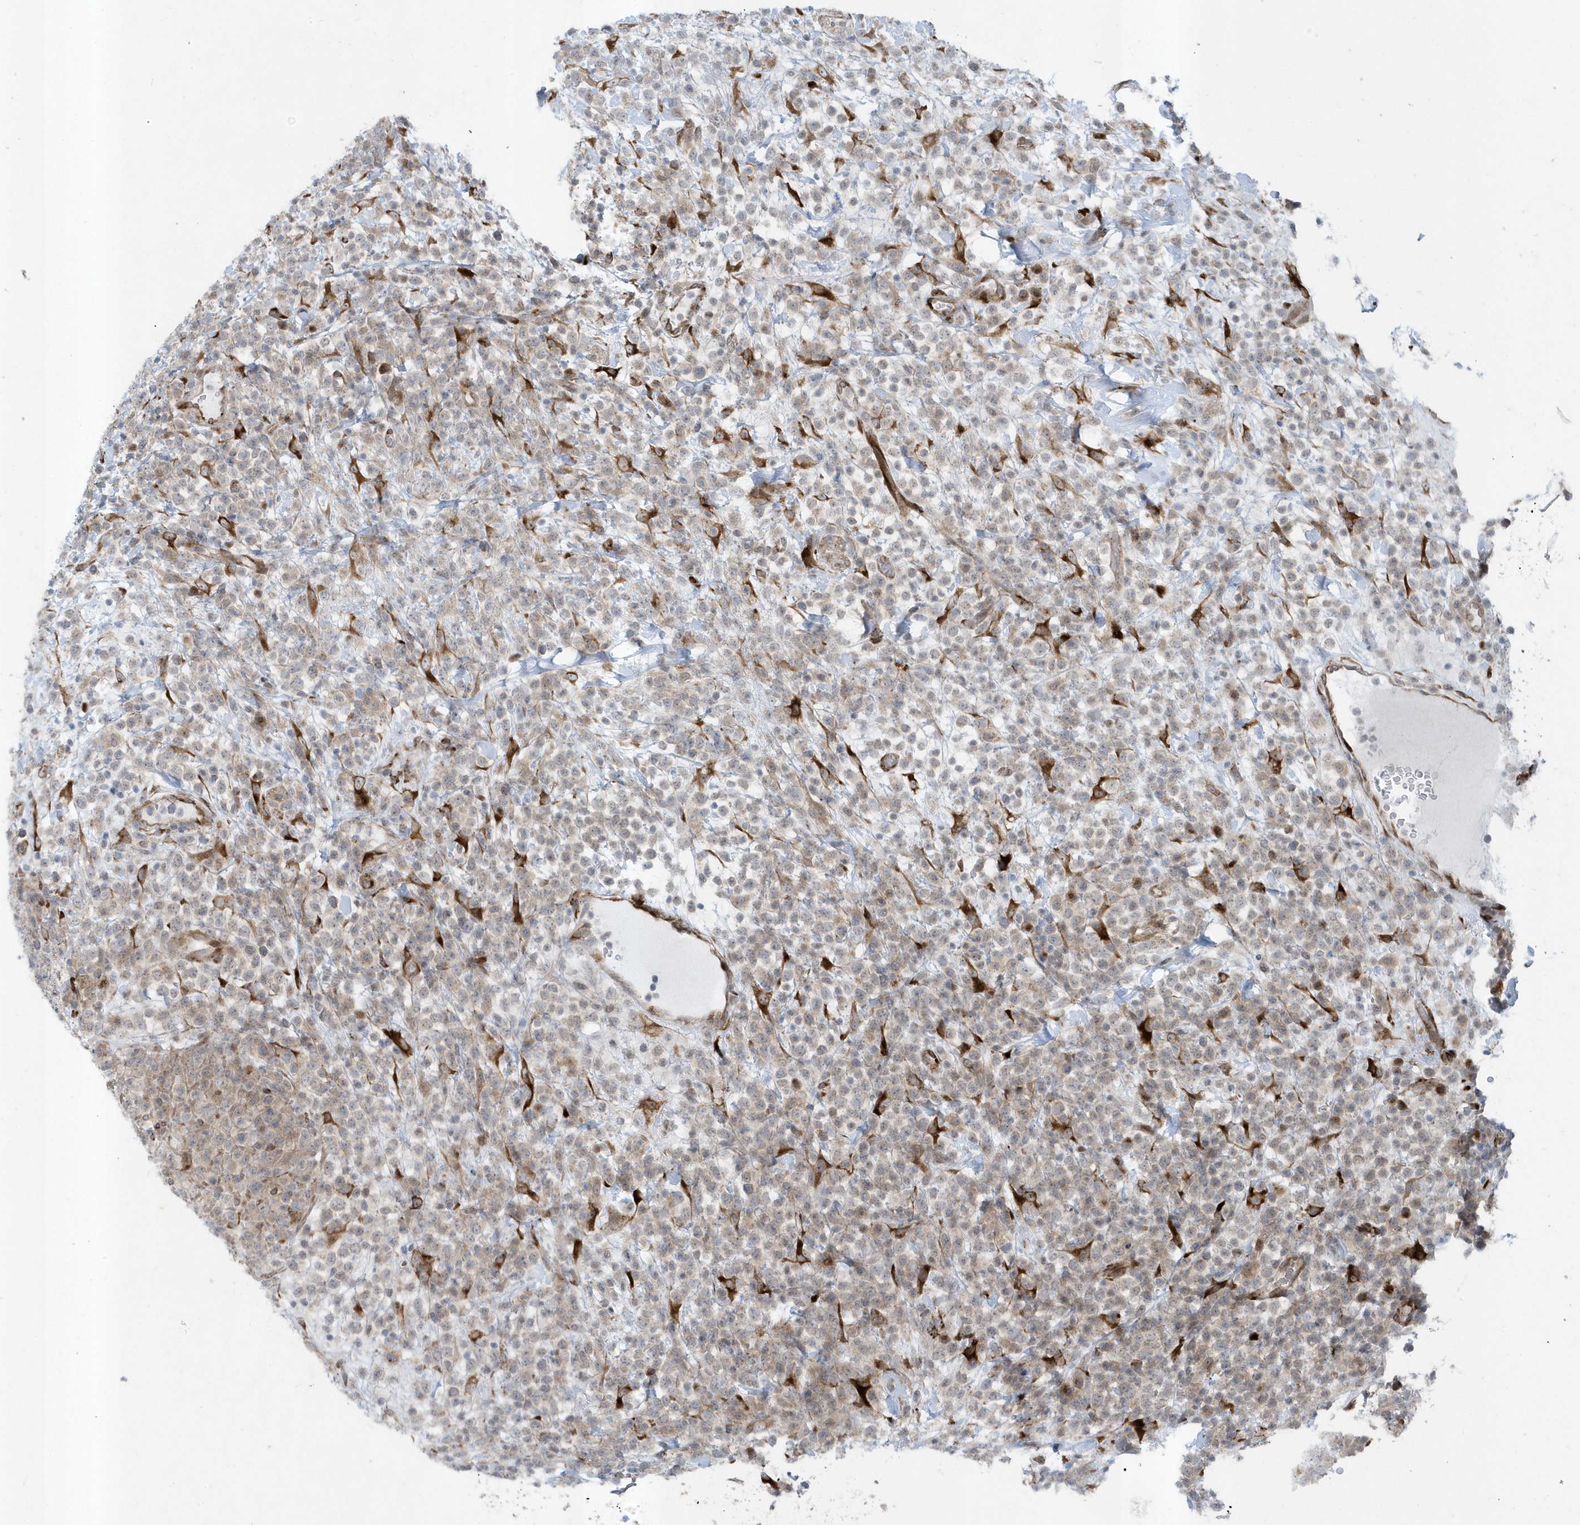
{"staining": {"intensity": "weak", "quantity": "25%-75%", "location": "cytoplasmic/membranous"}, "tissue": "lymphoma", "cell_type": "Tumor cells", "image_type": "cancer", "snomed": [{"axis": "morphology", "description": "Malignant lymphoma, non-Hodgkin's type, High grade"}, {"axis": "topography", "description": "Colon"}], "caption": "Immunohistochemistry (IHC) of lymphoma displays low levels of weak cytoplasmic/membranous staining in about 25%-75% of tumor cells.", "gene": "FAM98A", "patient": {"sex": "female", "age": 53}}